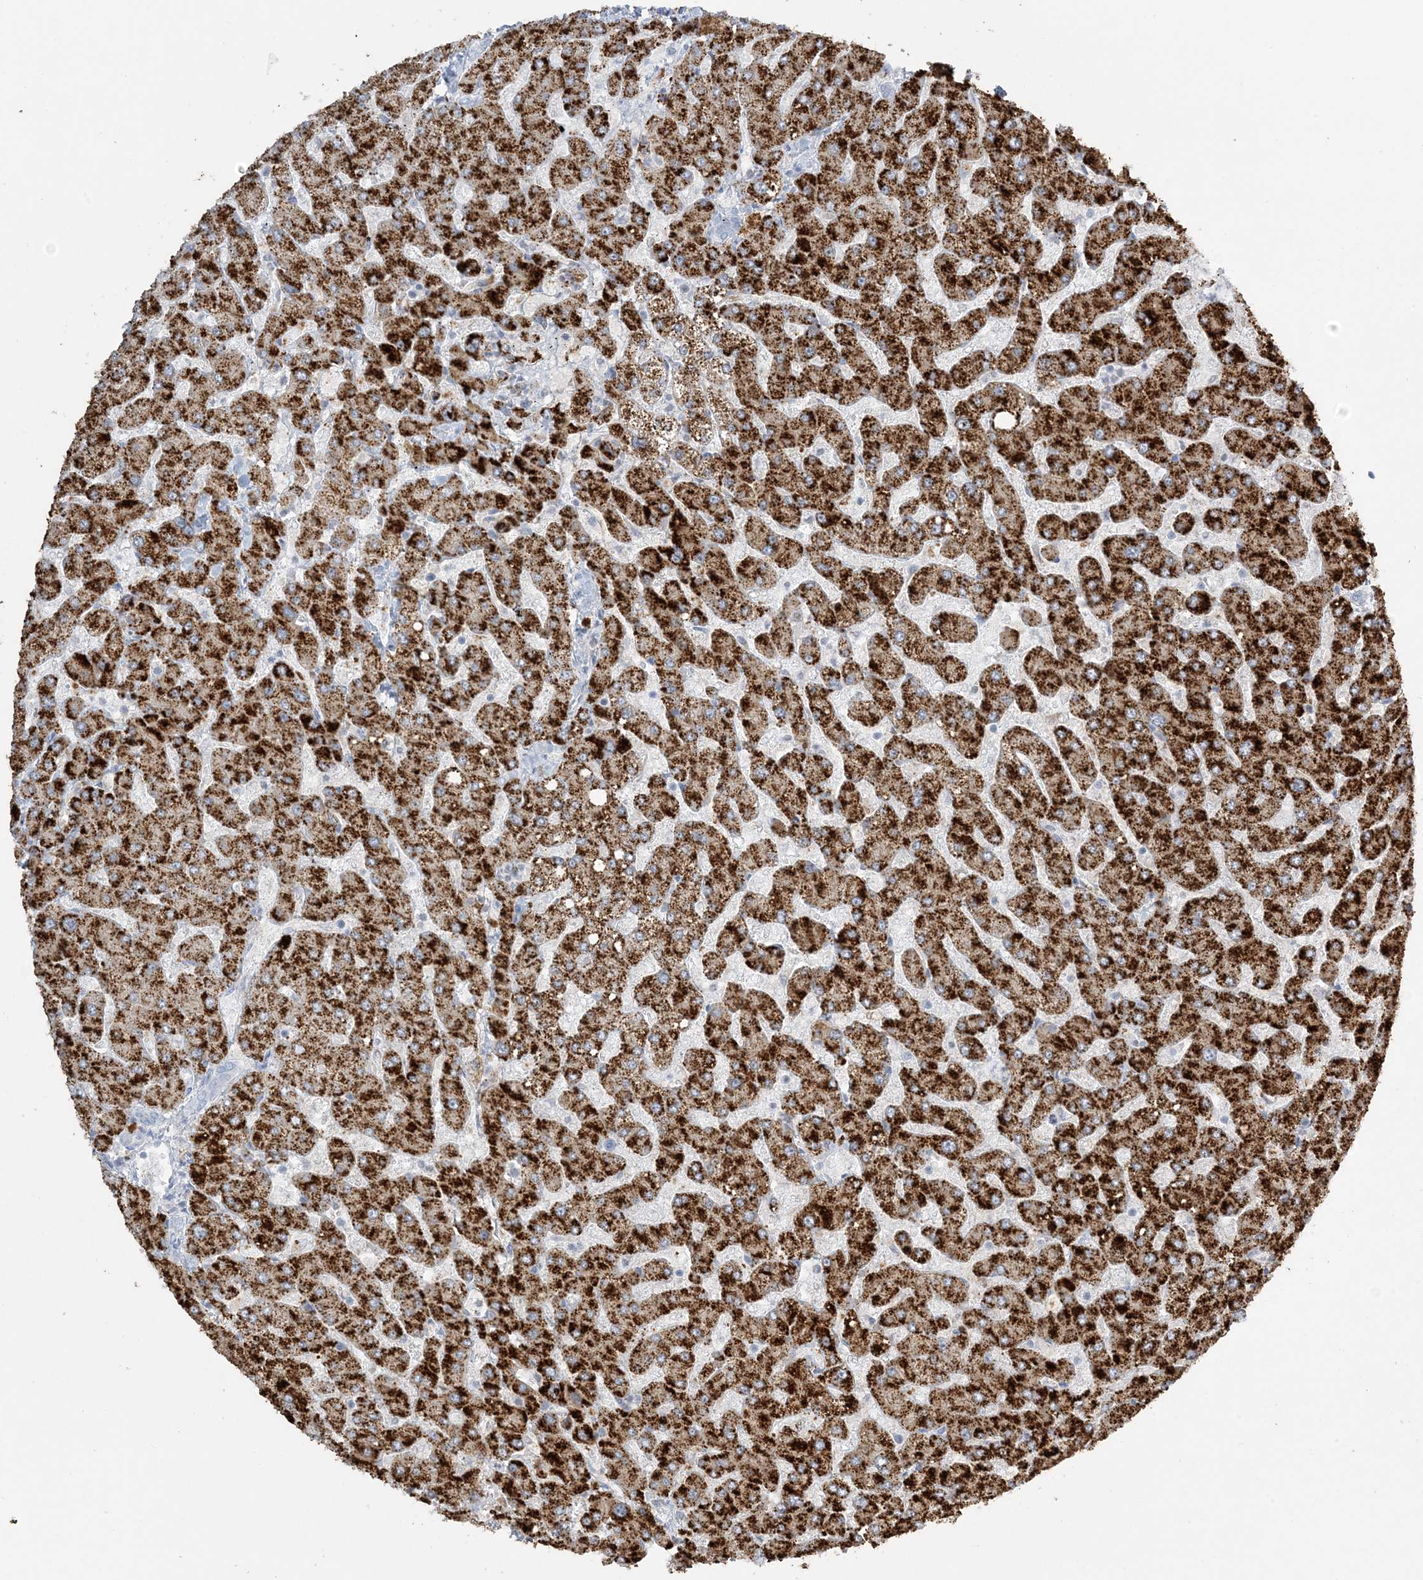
{"staining": {"intensity": "negative", "quantity": "none", "location": "none"}, "tissue": "liver", "cell_type": "Cholangiocytes", "image_type": "normal", "snomed": [{"axis": "morphology", "description": "Normal tissue, NOS"}, {"axis": "topography", "description": "Liver"}], "caption": "An image of human liver is negative for staining in cholangiocytes. Nuclei are stained in blue.", "gene": "AGXT", "patient": {"sex": "male", "age": 55}}